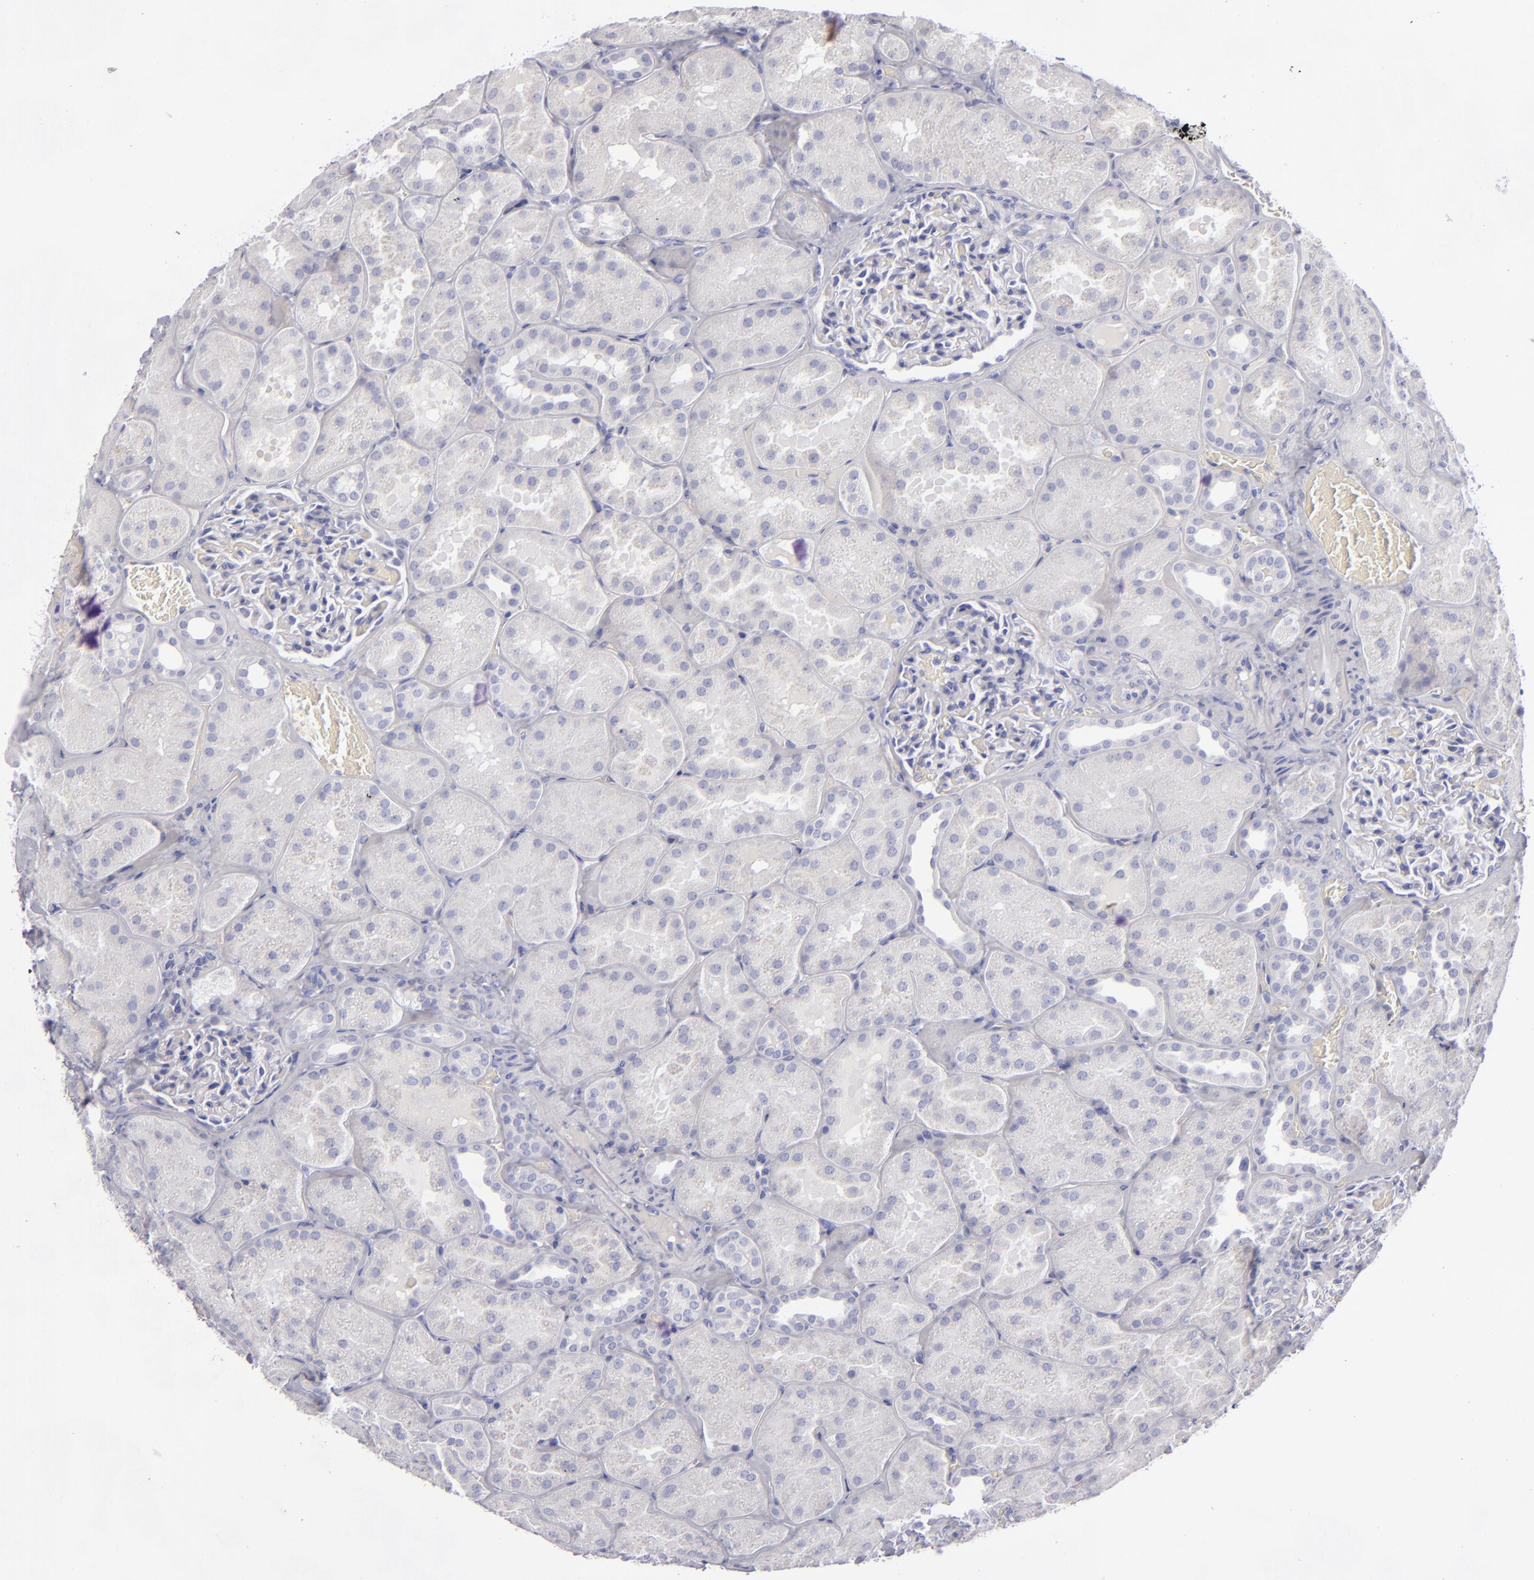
{"staining": {"intensity": "negative", "quantity": "none", "location": "none"}, "tissue": "kidney", "cell_type": "Cells in glomeruli", "image_type": "normal", "snomed": [{"axis": "morphology", "description": "Normal tissue, NOS"}, {"axis": "topography", "description": "Kidney"}], "caption": "Photomicrograph shows no protein expression in cells in glomeruli of unremarkable kidney. The staining was performed using DAB (3,3'-diaminobenzidine) to visualize the protein expression in brown, while the nuclei were stained in blue with hematoxylin (Magnification: 20x).", "gene": "CD22", "patient": {"sex": "male", "age": 28}}